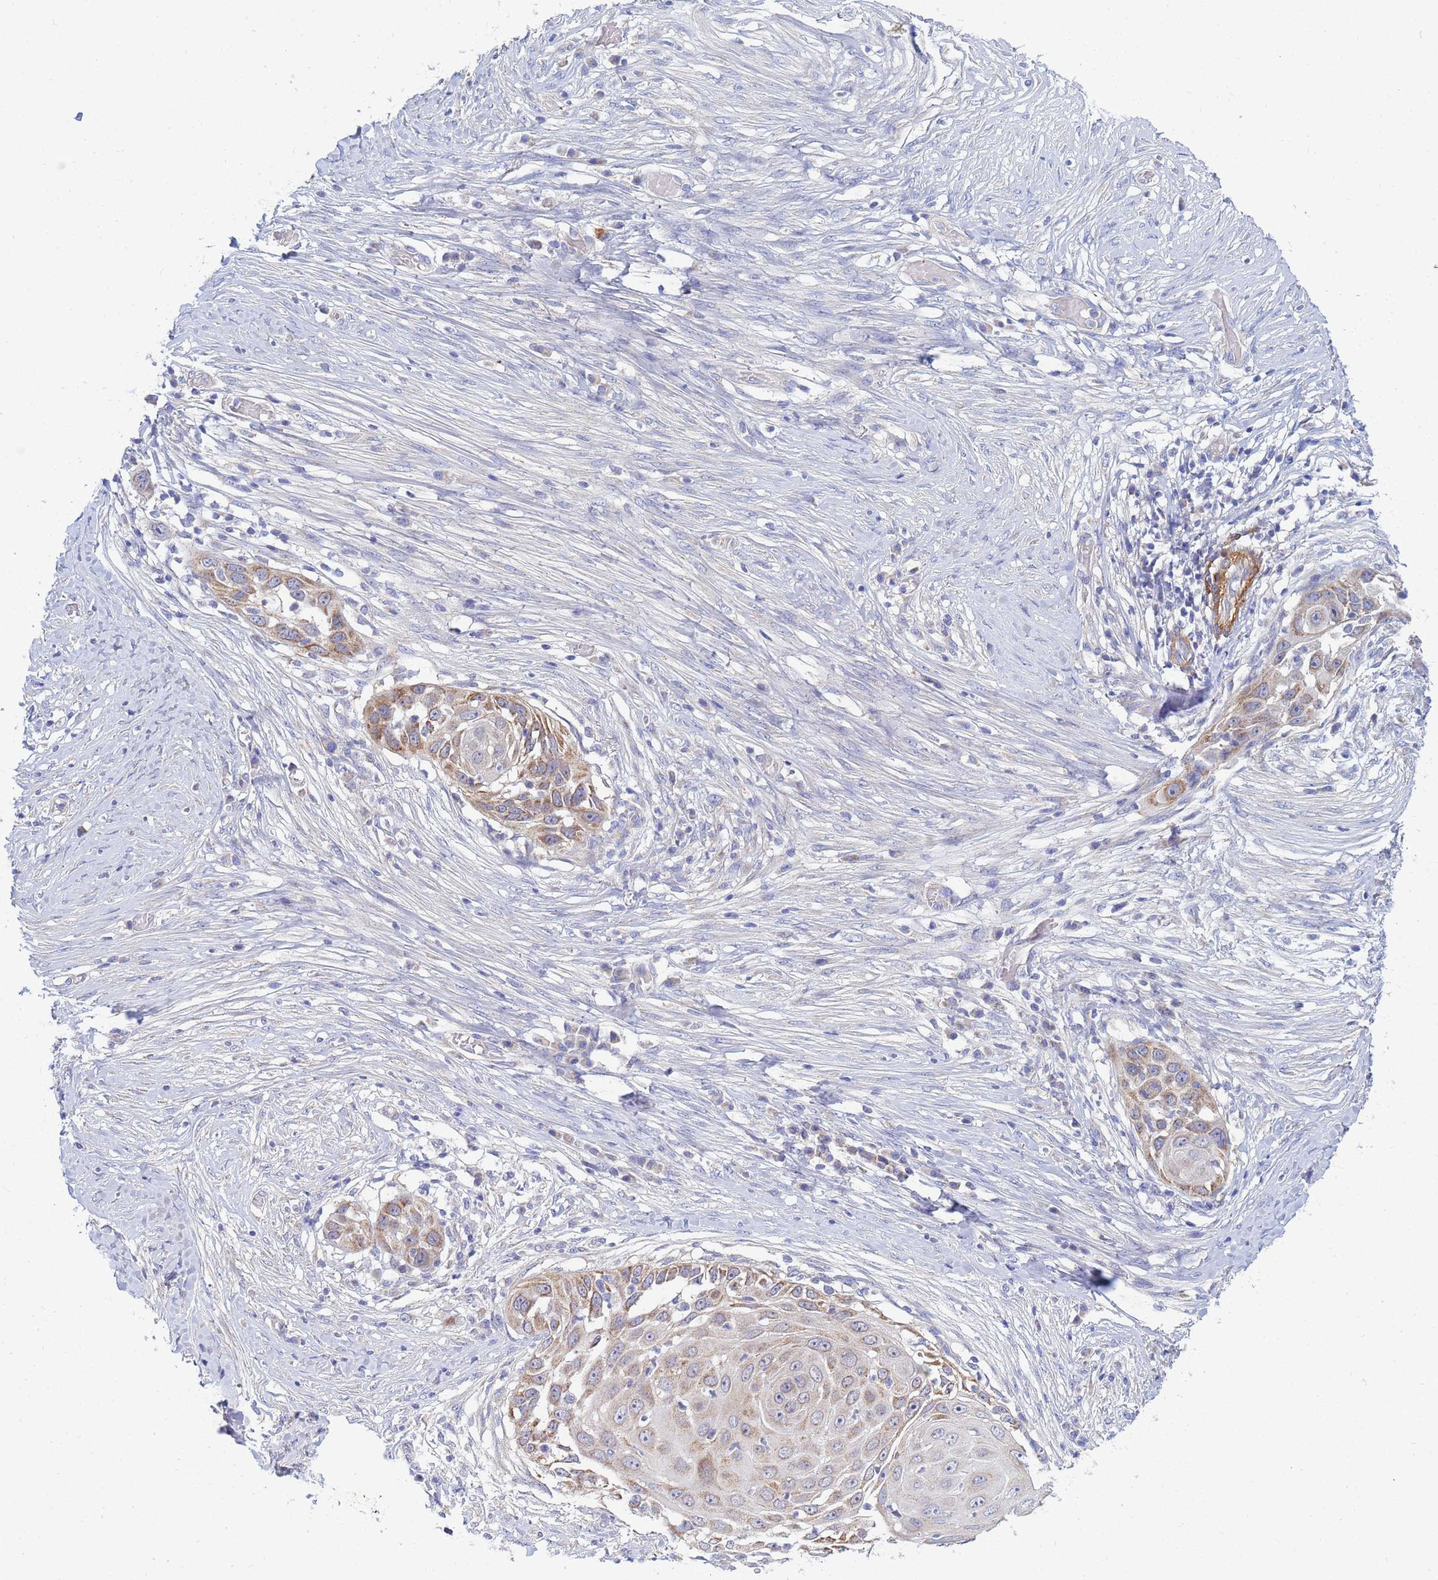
{"staining": {"intensity": "moderate", "quantity": "25%-75%", "location": "cytoplasmic/membranous"}, "tissue": "skin cancer", "cell_type": "Tumor cells", "image_type": "cancer", "snomed": [{"axis": "morphology", "description": "Squamous cell carcinoma, NOS"}, {"axis": "topography", "description": "Skin"}], "caption": "IHC histopathology image of neoplastic tissue: human skin cancer (squamous cell carcinoma) stained using immunohistochemistry (IHC) exhibits medium levels of moderate protein expression localized specifically in the cytoplasmic/membranous of tumor cells, appearing as a cytoplasmic/membranous brown color.", "gene": "SDR39U1", "patient": {"sex": "female", "age": 44}}